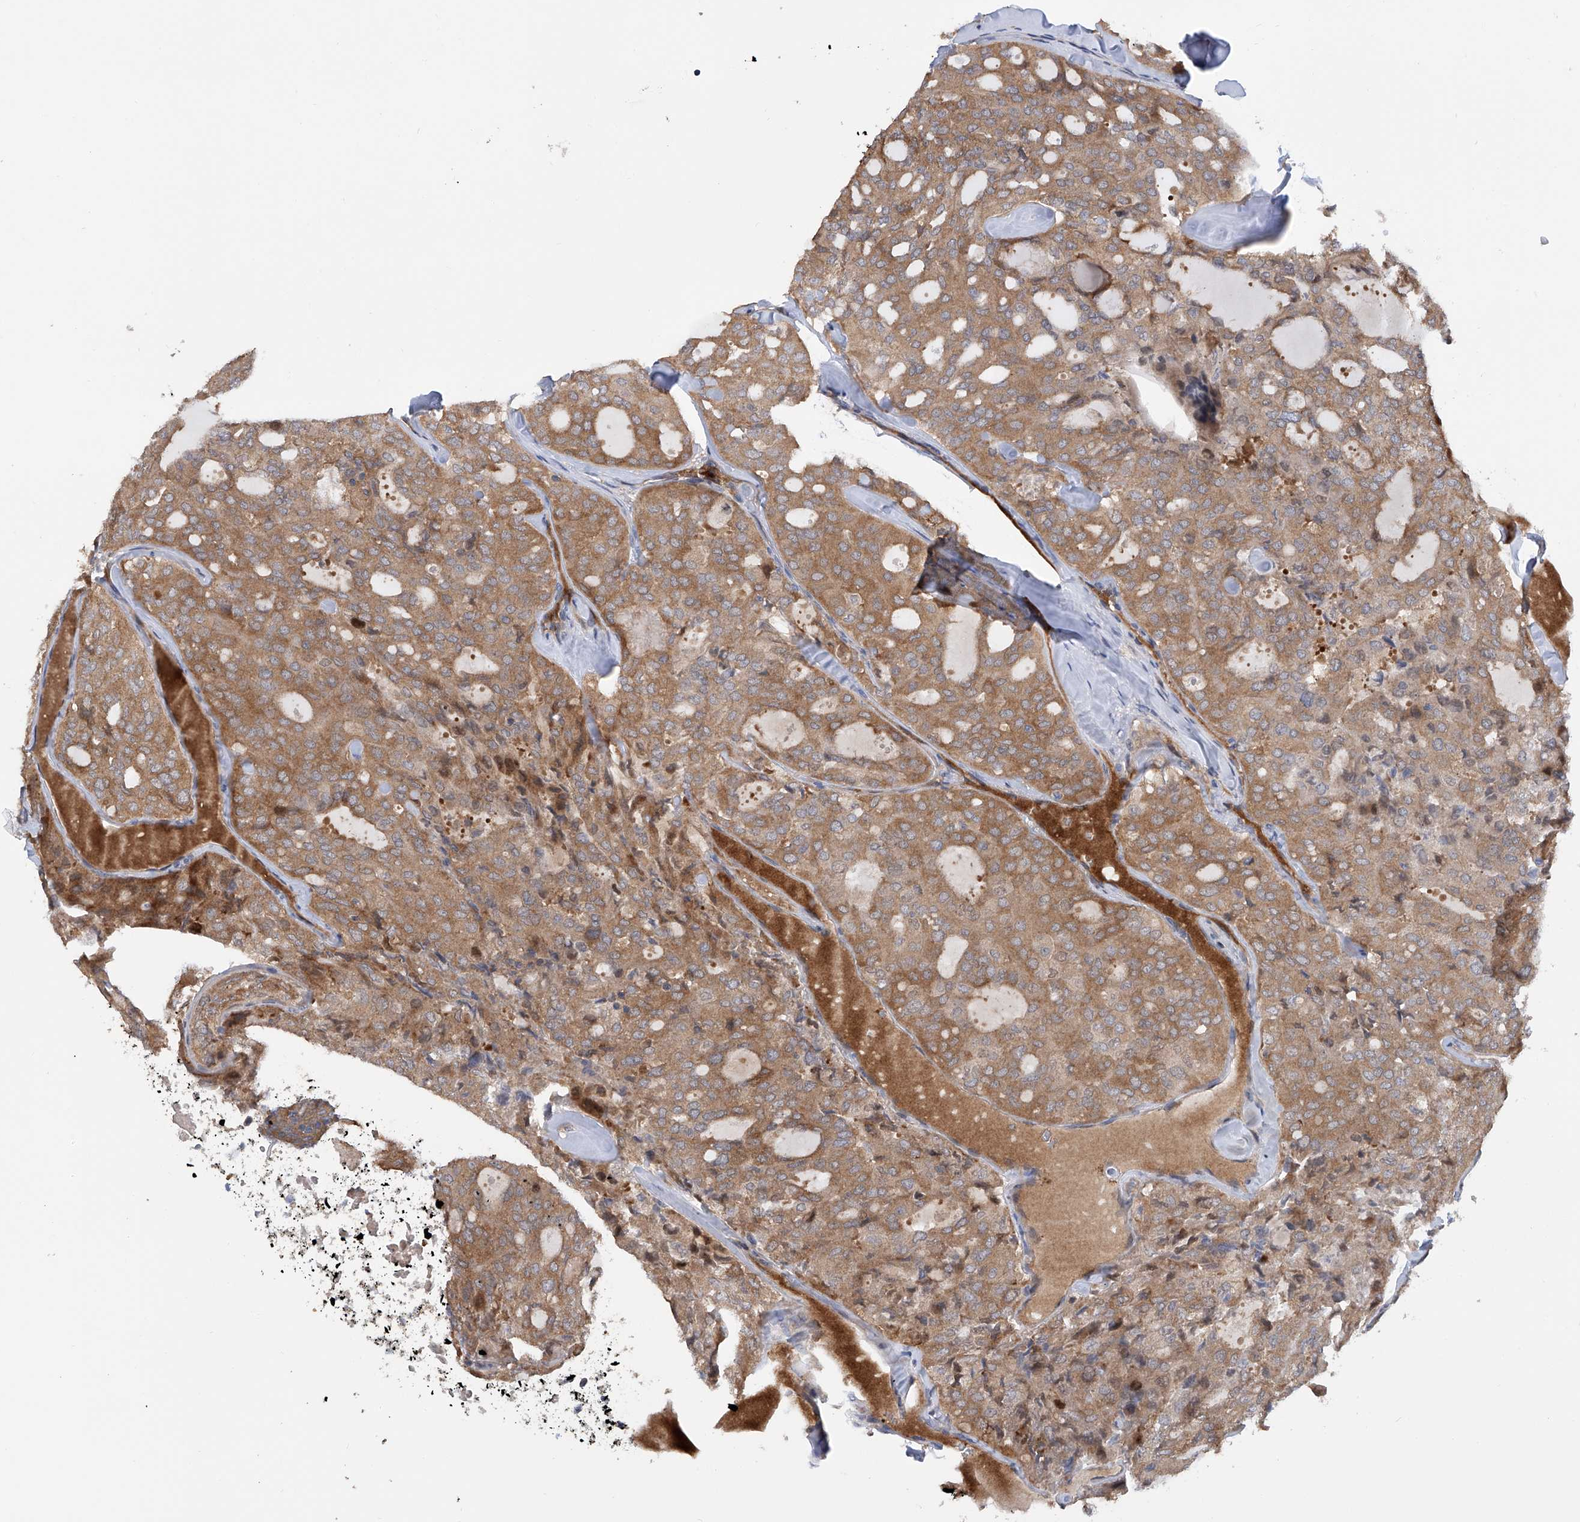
{"staining": {"intensity": "moderate", "quantity": ">75%", "location": "cytoplasmic/membranous"}, "tissue": "thyroid cancer", "cell_type": "Tumor cells", "image_type": "cancer", "snomed": [{"axis": "morphology", "description": "Follicular adenoma carcinoma, NOS"}, {"axis": "topography", "description": "Thyroid gland"}], "caption": "Thyroid cancer was stained to show a protein in brown. There is medium levels of moderate cytoplasmic/membranous expression in about >75% of tumor cells. (DAB IHC, brown staining for protein, blue staining for nuclei).", "gene": "NUDT17", "patient": {"sex": "male", "age": 75}}